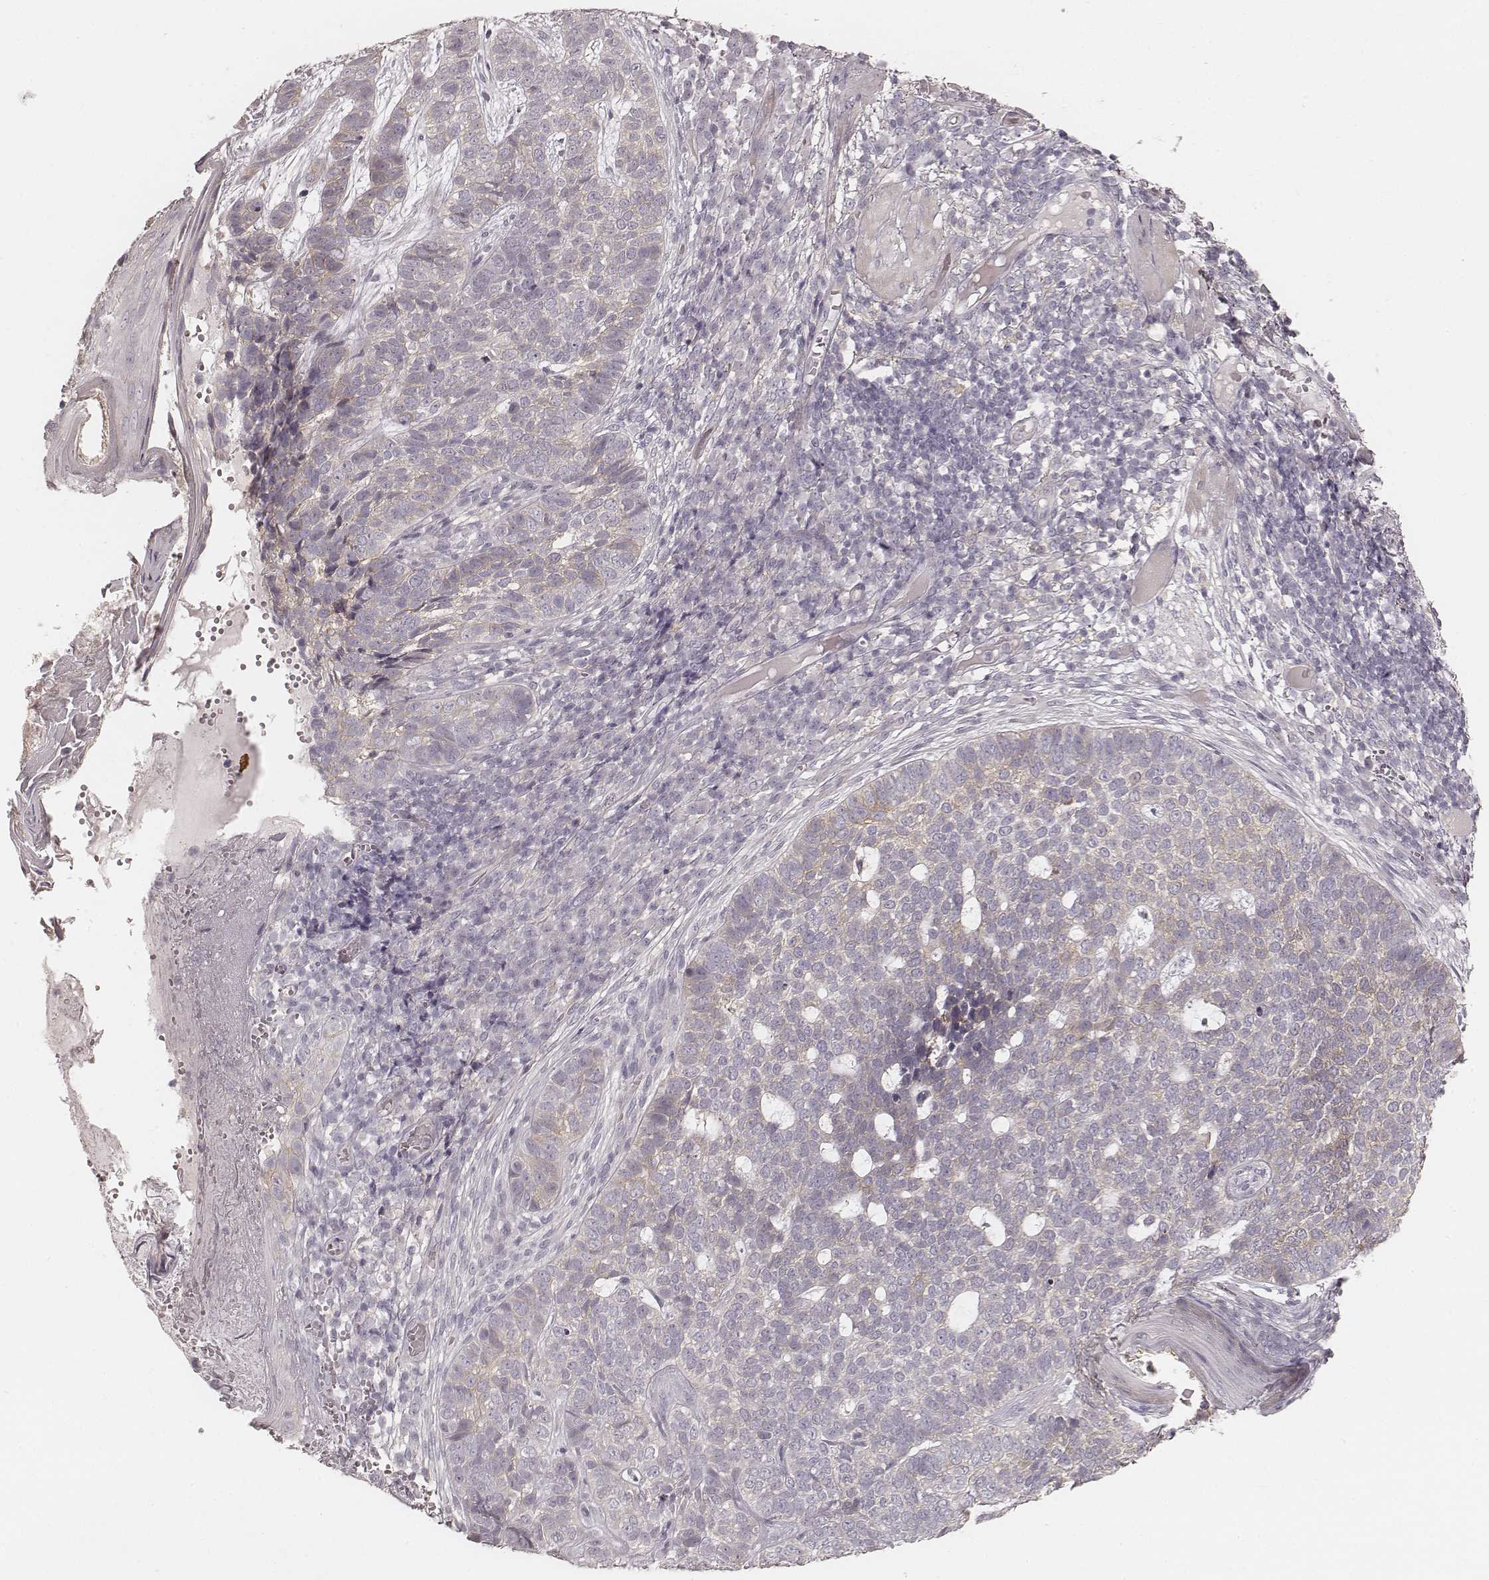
{"staining": {"intensity": "negative", "quantity": "none", "location": "none"}, "tissue": "skin cancer", "cell_type": "Tumor cells", "image_type": "cancer", "snomed": [{"axis": "morphology", "description": "Basal cell carcinoma"}, {"axis": "topography", "description": "Skin"}], "caption": "DAB immunohistochemical staining of human skin cancer exhibits no significant positivity in tumor cells.", "gene": "FMNL2", "patient": {"sex": "female", "age": 69}}